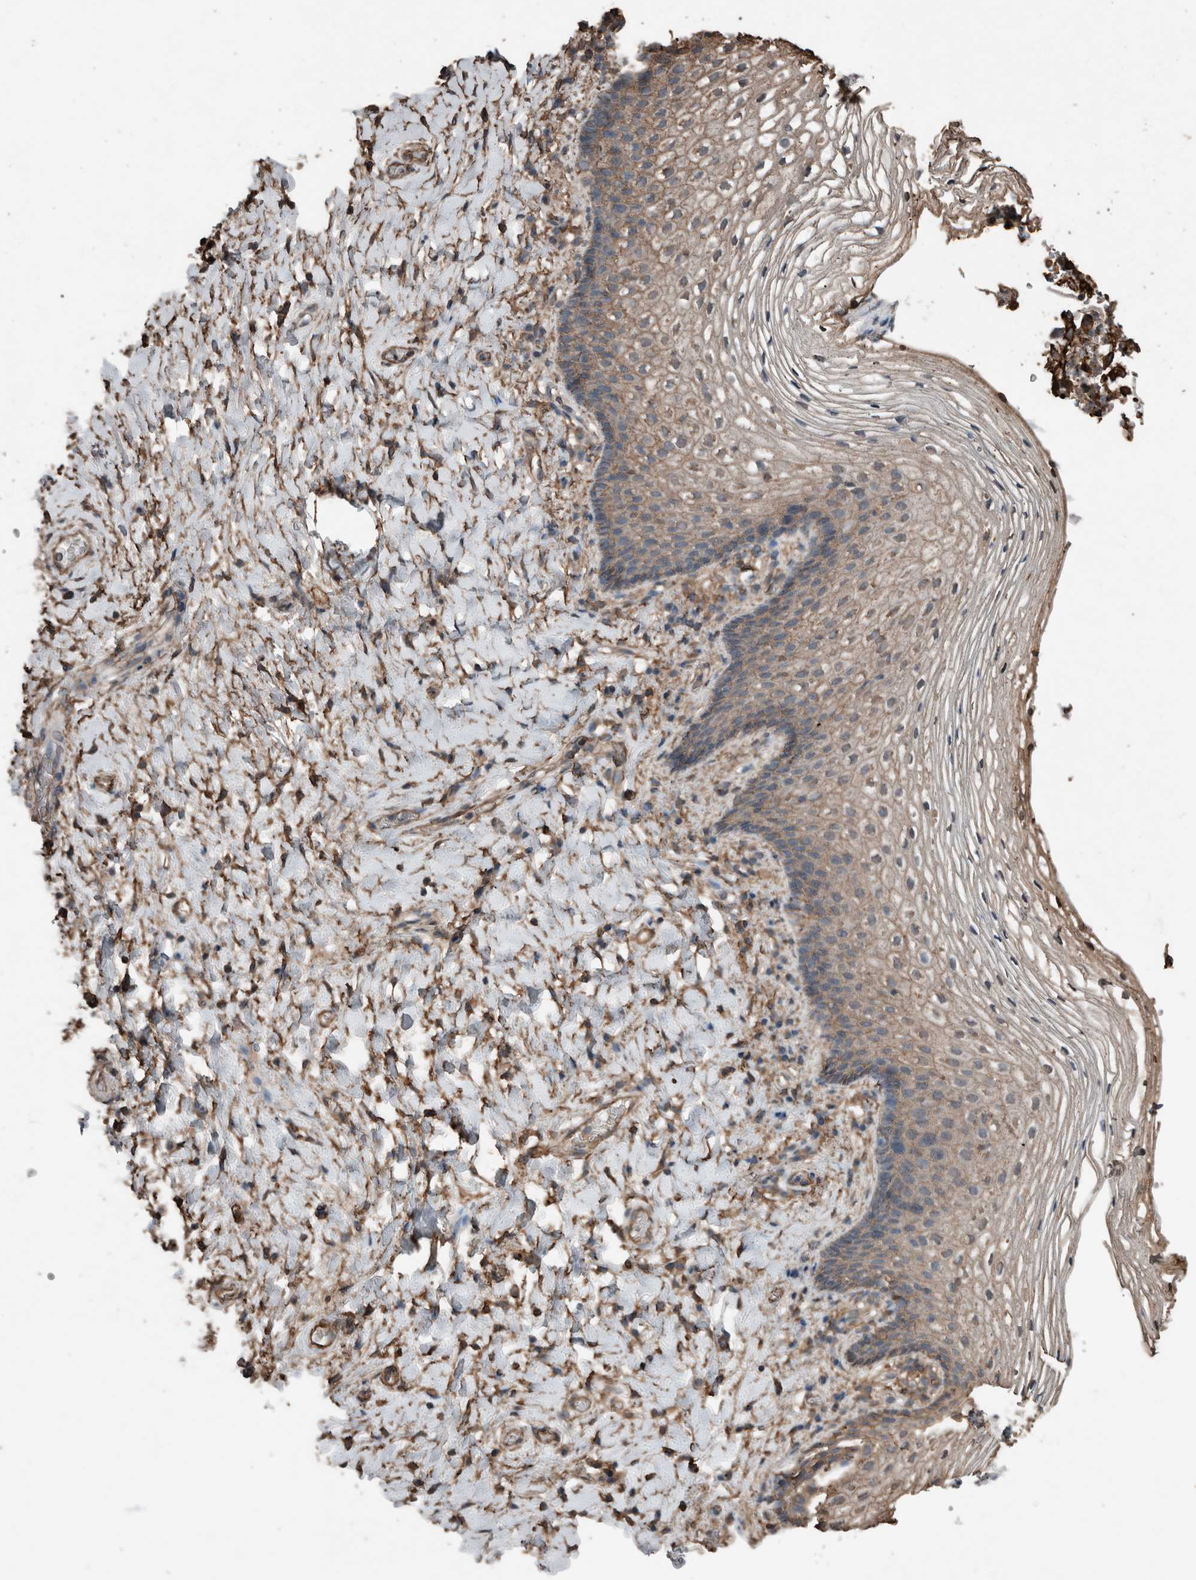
{"staining": {"intensity": "weak", "quantity": ">75%", "location": "cytoplasmic/membranous"}, "tissue": "vagina", "cell_type": "Squamous epithelial cells", "image_type": "normal", "snomed": [{"axis": "morphology", "description": "Normal tissue, NOS"}, {"axis": "topography", "description": "Vagina"}], "caption": "Immunohistochemical staining of benign human vagina displays low levels of weak cytoplasmic/membranous staining in about >75% of squamous epithelial cells. The protein of interest is stained brown, and the nuclei are stained in blue (DAB IHC with brightfield microscopy, high magnification).", "gene": "S100A10", "patient": {"sex": "female", "age": 60}}